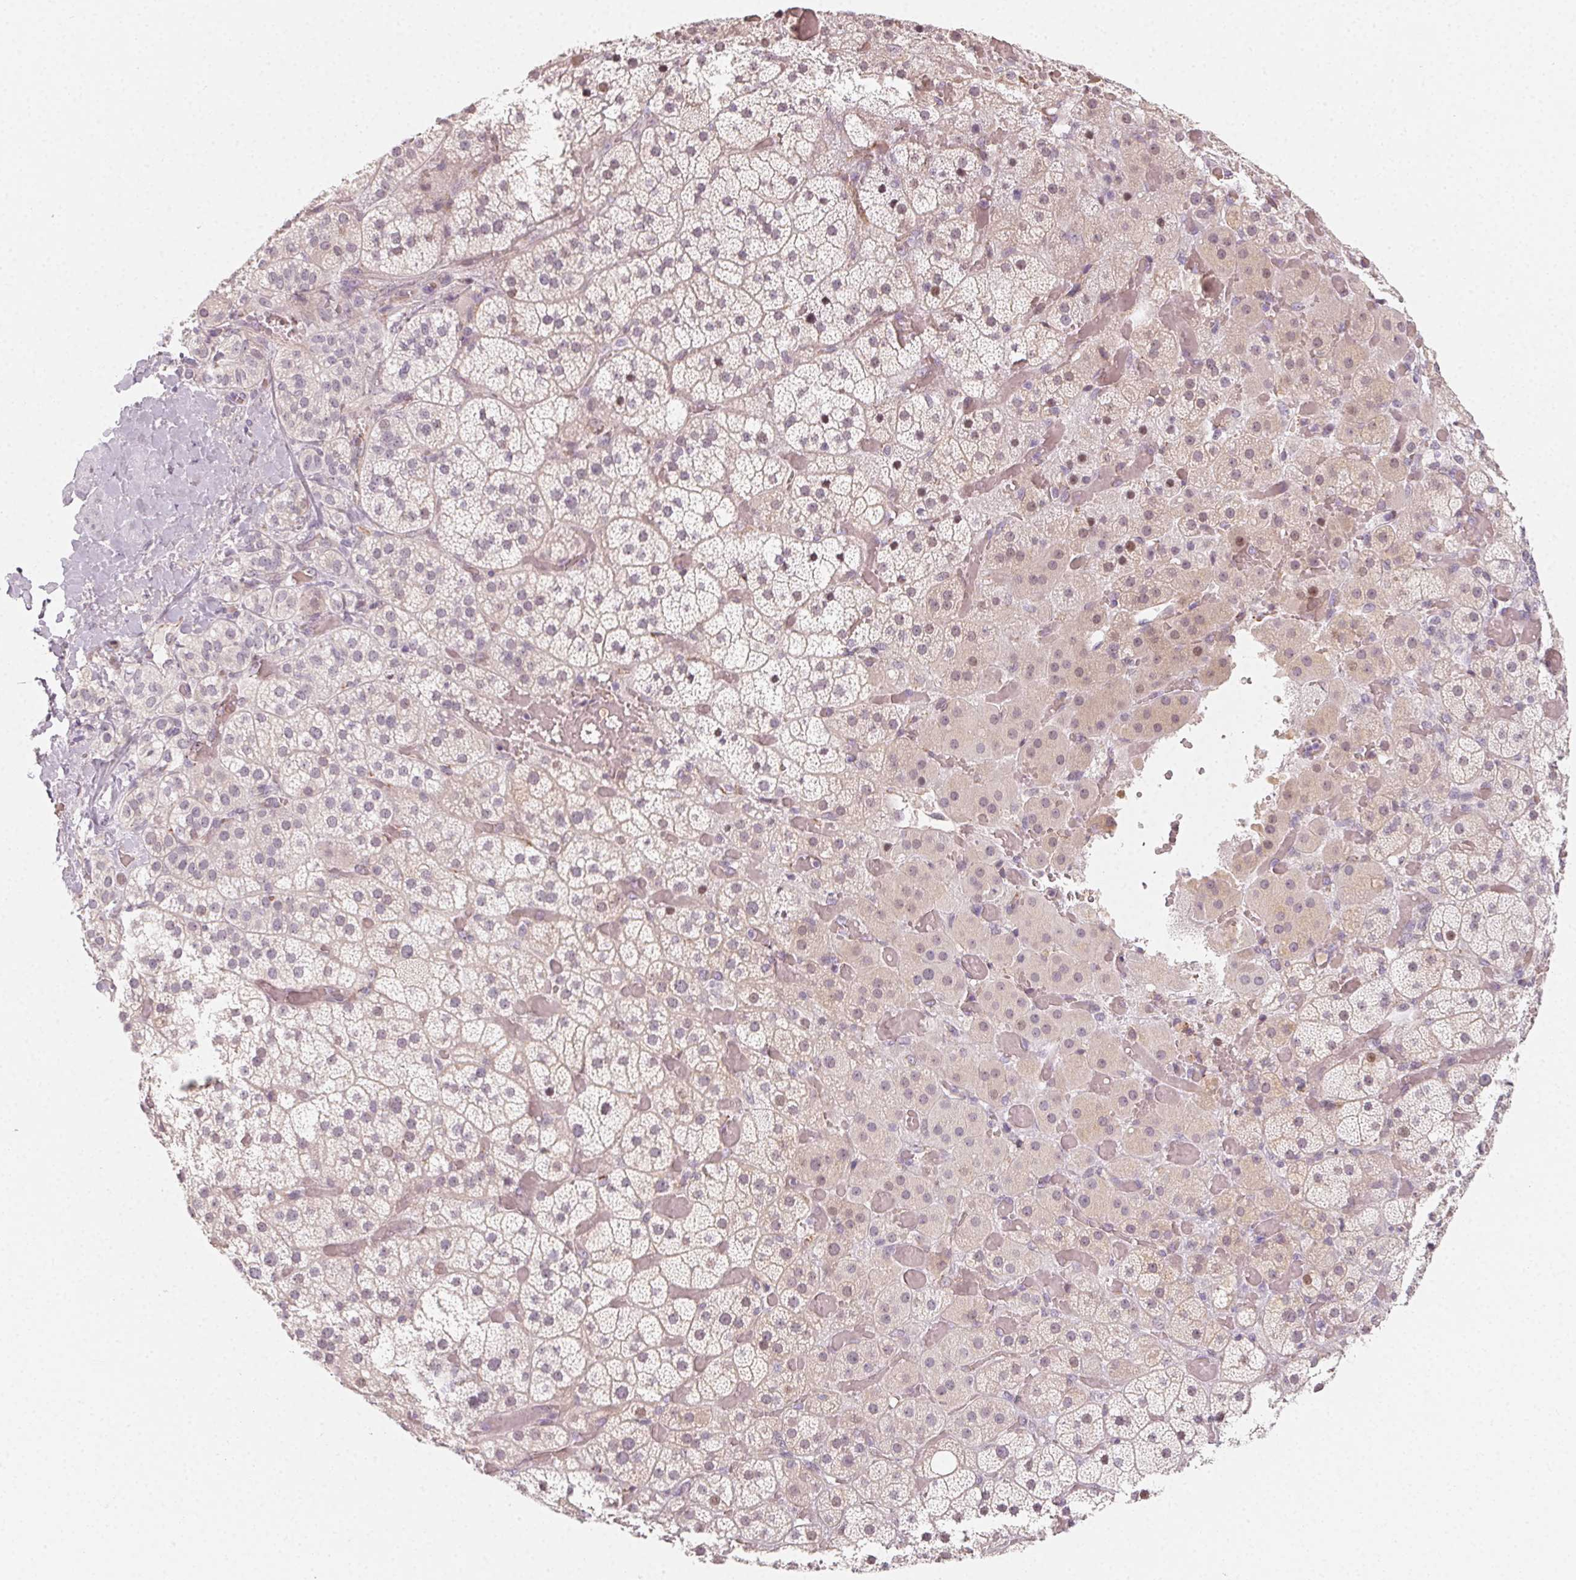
{"staining": {"intensity": "negative", "quantity": "none", "location": "none"}, "tissue": "adrenal gland", "cell_type": "Glandular cells", "image_type": "normal", "snomed": [{"axis": "morphology", "description": "Normal tissue, NOS"}, {"axis": "topography", "description": "Adrenal gland"}], "caption": "IHC micrograph of benign adrenal gland: human adrenal gland stained with DAB (3,3'-diaminobenzidine) reveals no significant protein staining in glandular cells. Brightfield microscopy of immunohistochemistry stained with DAB (brown) and hematoxylin (blue), captured at high magnification.", "gene": "CCDC96", "patient": {"sex": "male", "age": 57}}